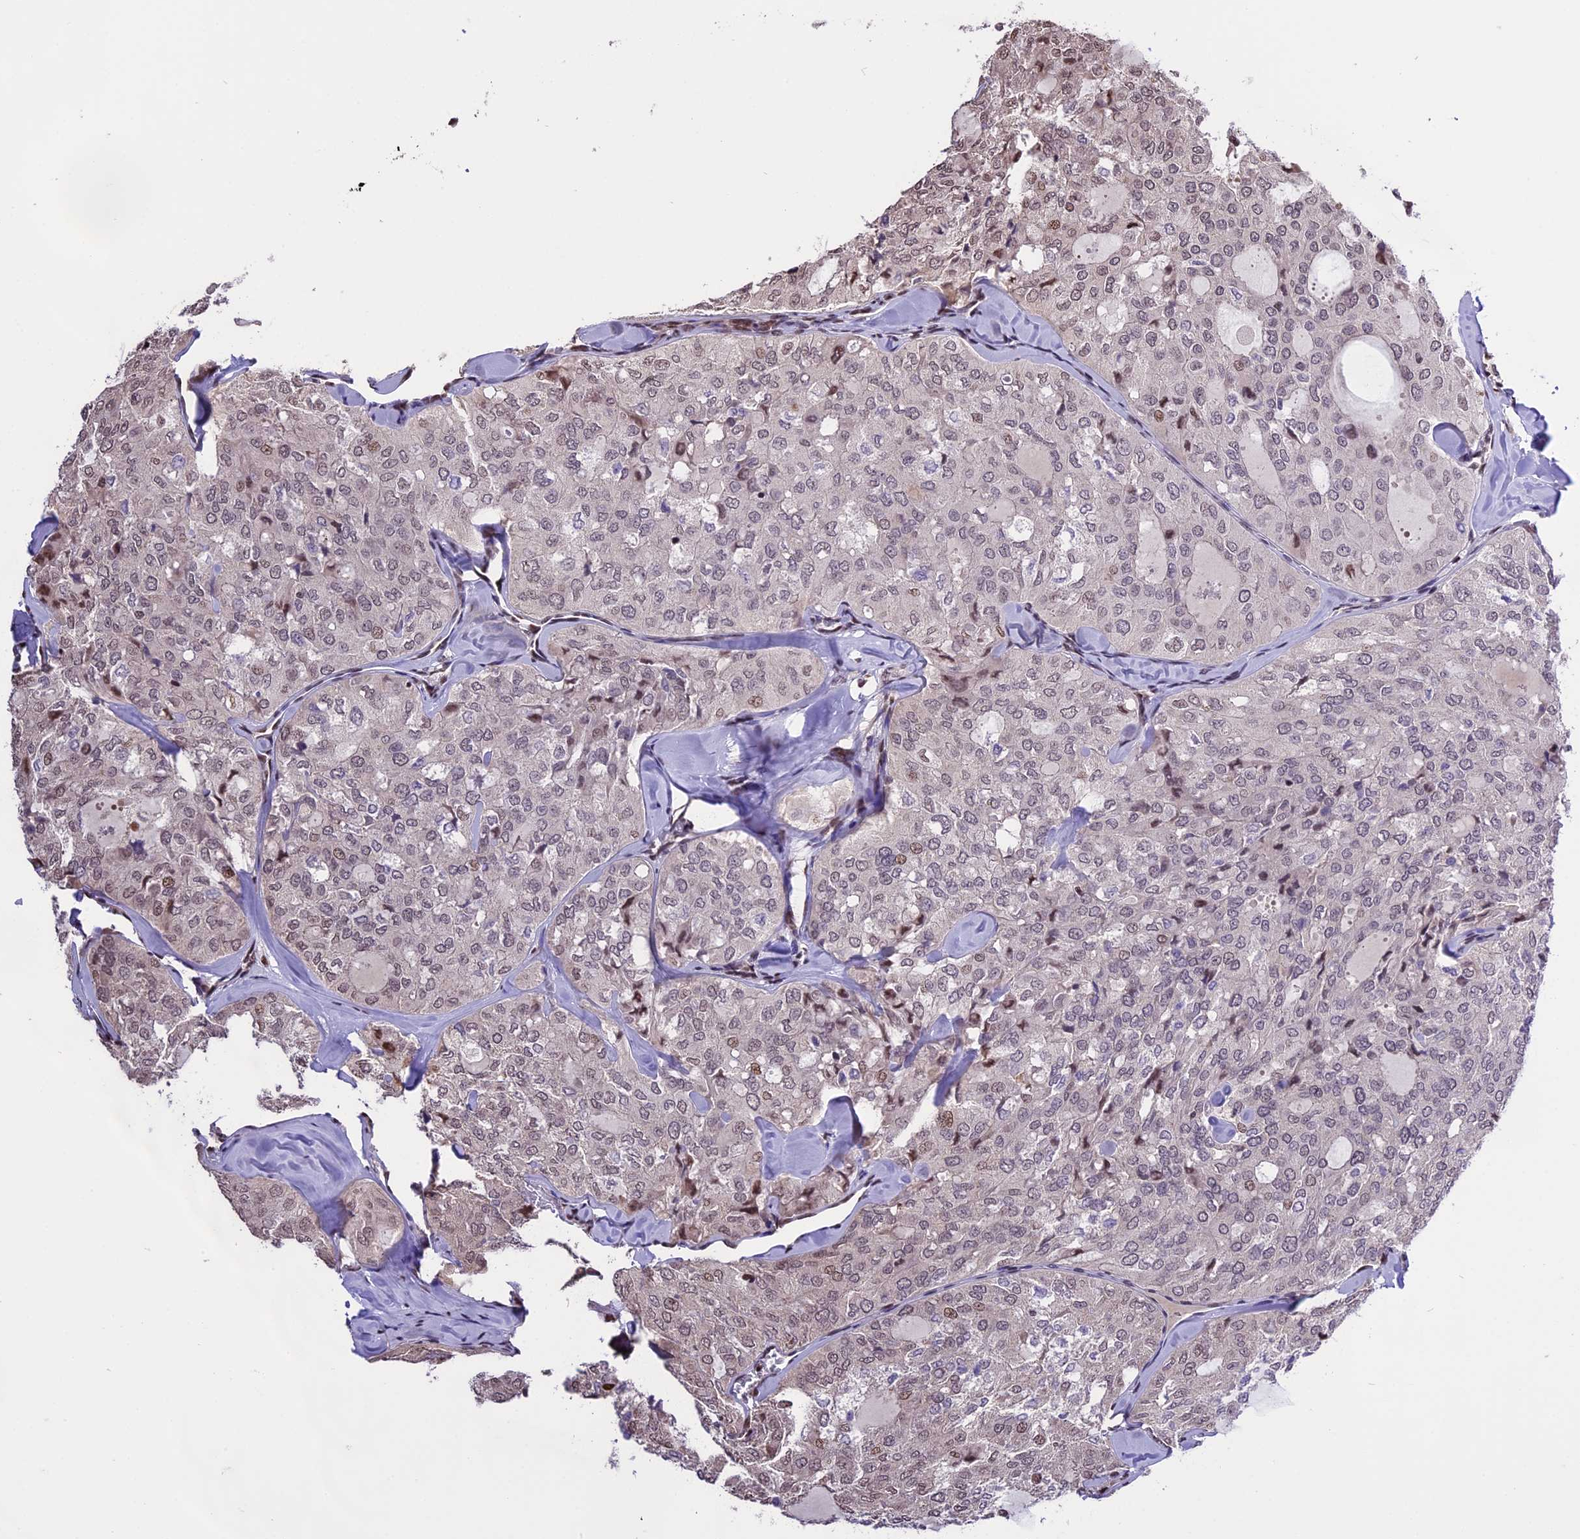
{"staining": {"intensity": "weak", "quantity": "25%-75%", "location": "nuclear"}, "tissue": "thyroid cancer", "cell_type": "Tumor cells", "image_type": "cancer", "snomed": [{"axis": "morphology", "description": "Follicular adenoma carcinoma, NOS"}, {"axis": "topography", "description": "Thyroid gland"}], "caption": "An immunohistochemistry micrograph of neoplastic tissue is shown. Protein staining in brown shows weak nuclear positivity in thyroid cancer within tumor cells. Nuclei are stained in blue.", "gene": "POLR3E", "patient": {"sex": "male", "age": 75}}